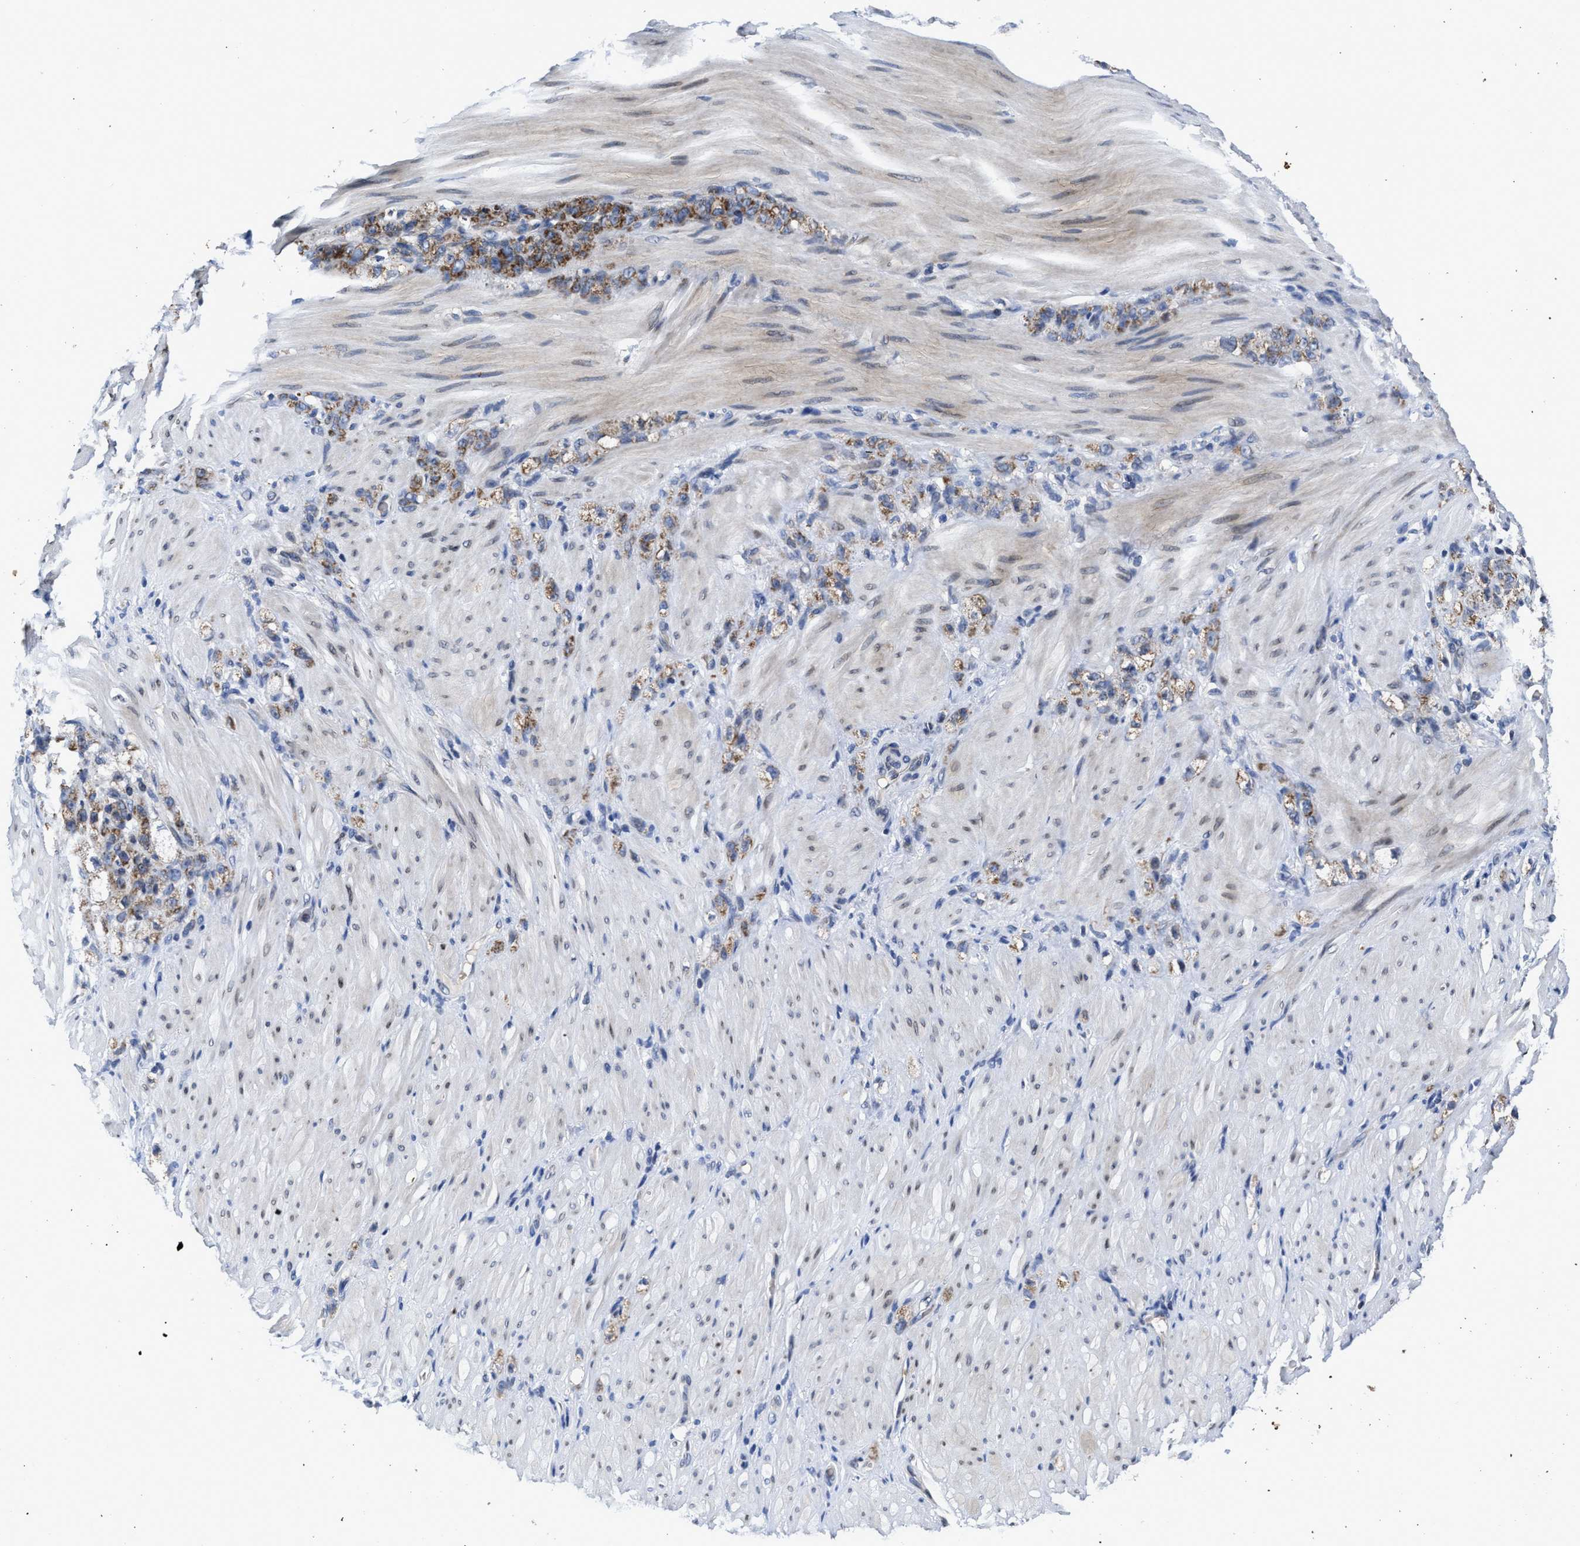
{"staining": {"intensity": "moderate", "quantity": ">75%", "location": "cytoplasmic/membranous"}, "tissue": "stomach cancer", "cell_type": "Tumor cells", "image_type": "cancer", "snomed": [{"axis": "morphology", "description": "Normal tissue, NOS"}, {"axis": "morphology", "description": "Adenocarcinoma, NOS"}, {"axis": "topography", "description": "Stomach"}], "caption": "This is a photomicrograph of IHC staining of adenocarcinoma (stomach), which shows moderate staining in the cytoplasmic/membranous of tumor cells.", "gene": "CACNA1D", "patient": {"sex": "male", "age": 82}}